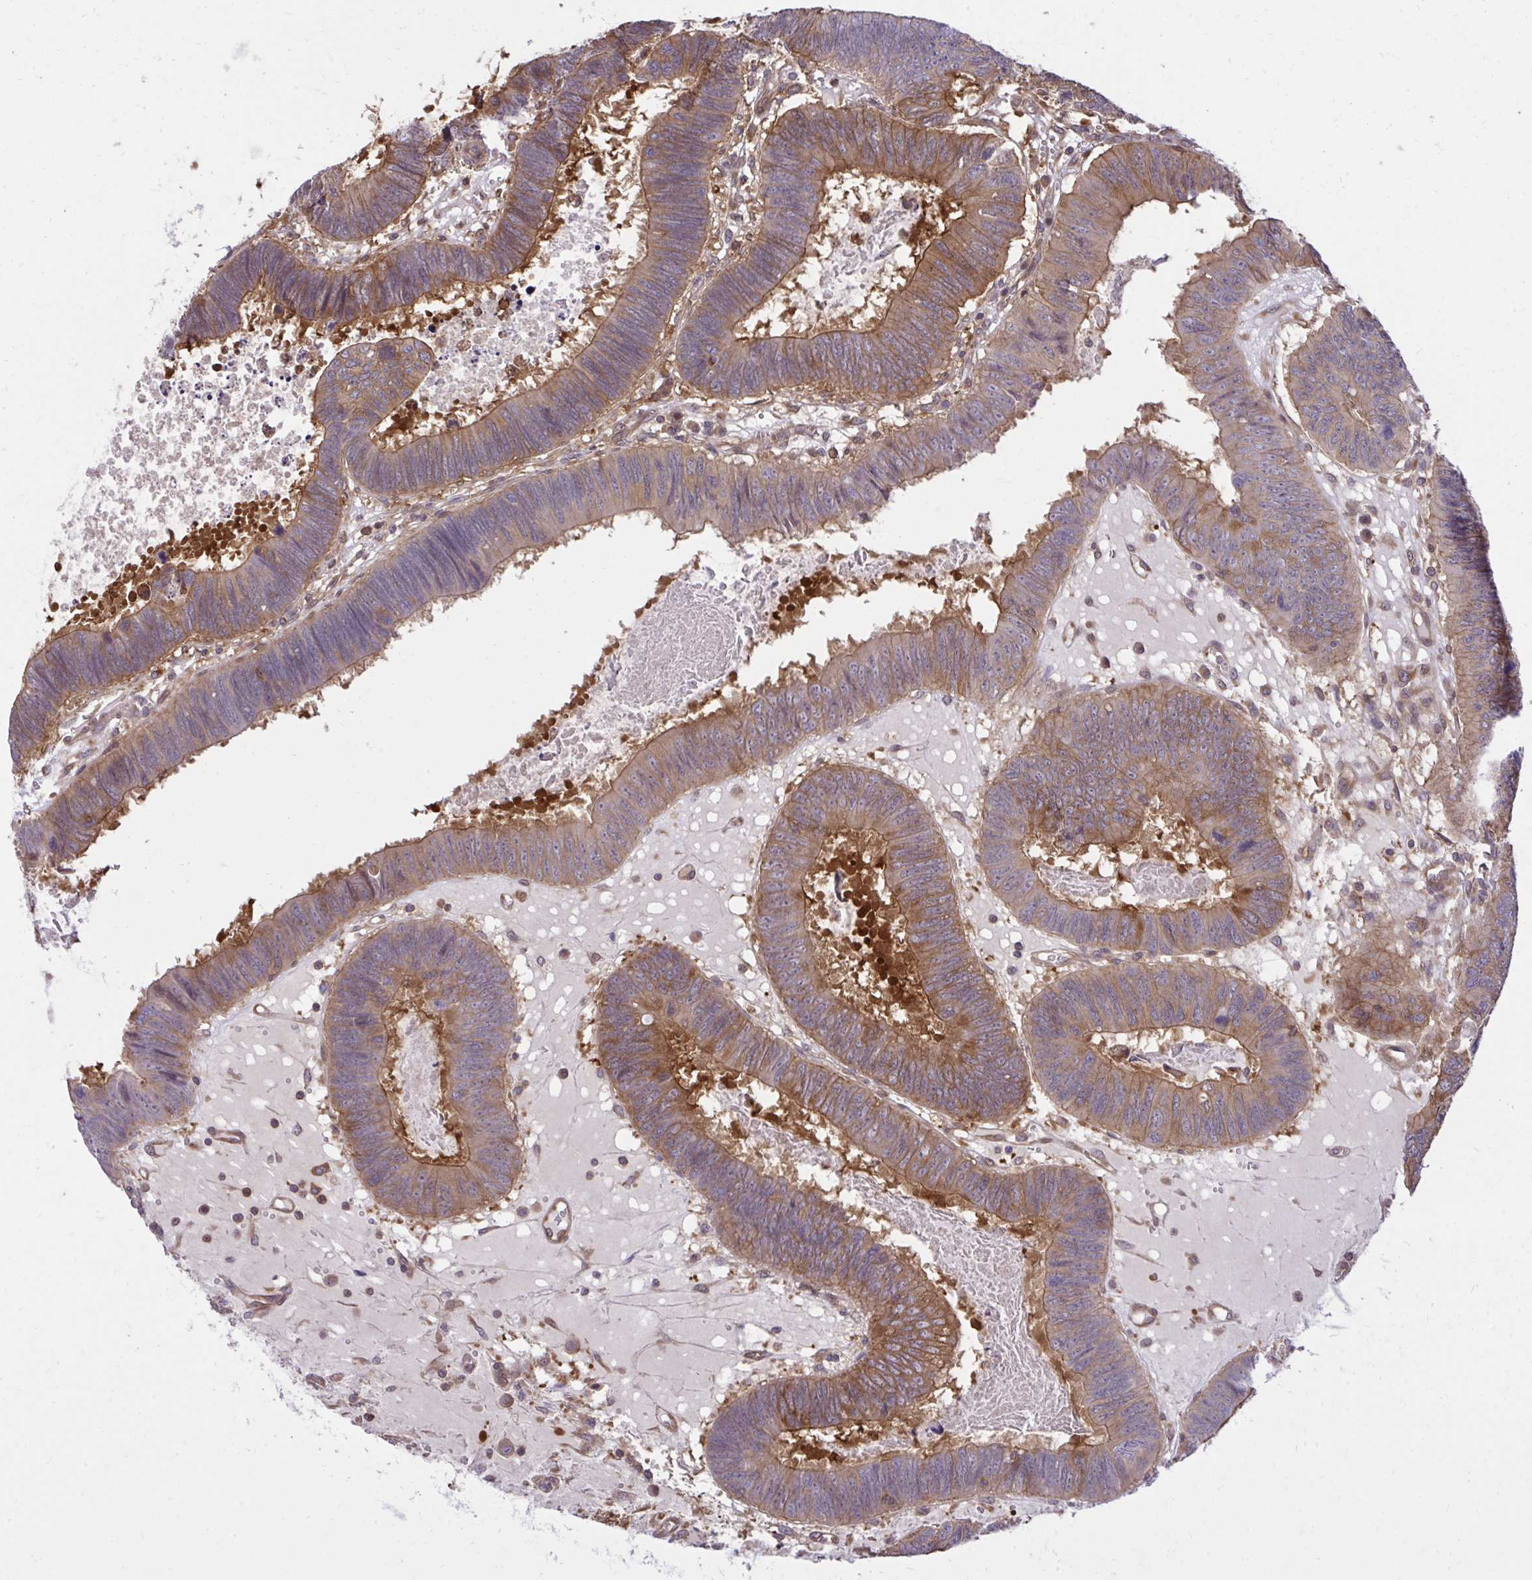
{"staining": {"intensity": "moderate", "quantity": ">75%", "location": "cytoplasmic/membranous"}, "tissue": "colorectal cancer", "cell_type": "Tumor cells", "image_type": "cancer", "snomed": [{"axis": "morphology", "description": "Adenocarcinoma, NOS"}, {"axis": "topography", "description": "Colon"}], "caption": "Immunohistochemical staining of human colorectal adenocarcinoma shows moderate cytoplasmic/membranous protein staining in approximately >75% of tumor cells.", "gene": "PPP5C", "patient": {"sex": "male", "age": 62}}